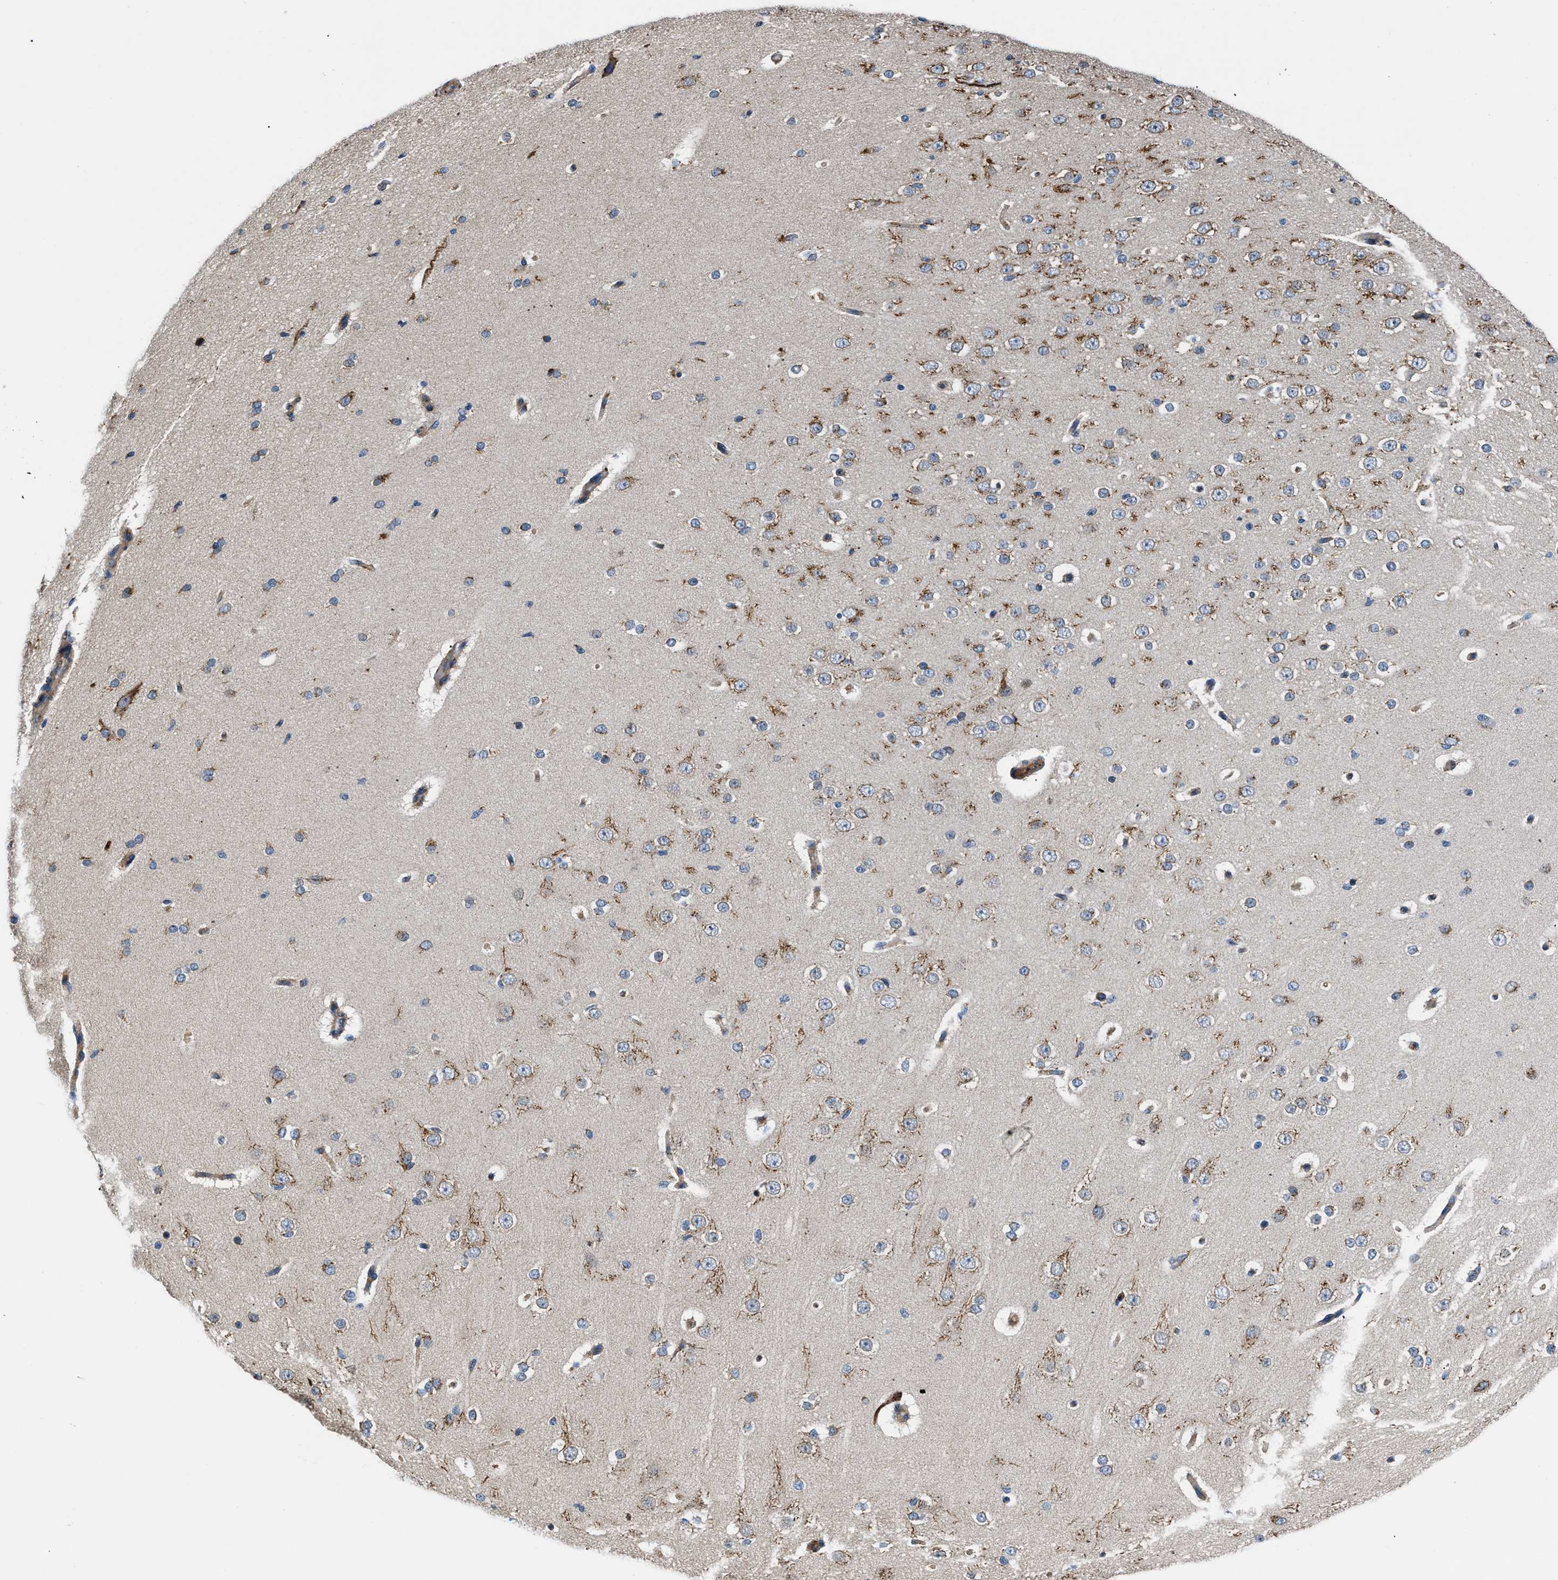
{"staining": {"intensity": "negative", "quantity": "none", "location": "none"}, "tissue": "cerebral cortex", "cell_type": "Endothelial cells", "image_type": "normal", "snomed": [{"axis": "morphology", "description": "Normal tissue, NOS"}, {"axis": "morphology", "description": "Developmental malformation"}, {"axis": "topography", "description": "Cerebral cortex"}], "caption": "The image reveals no significant positivity in endothelial cells of cerebral cortex.", "gene": "CEP128", "patient": {"sex": "female", "age": 30}}